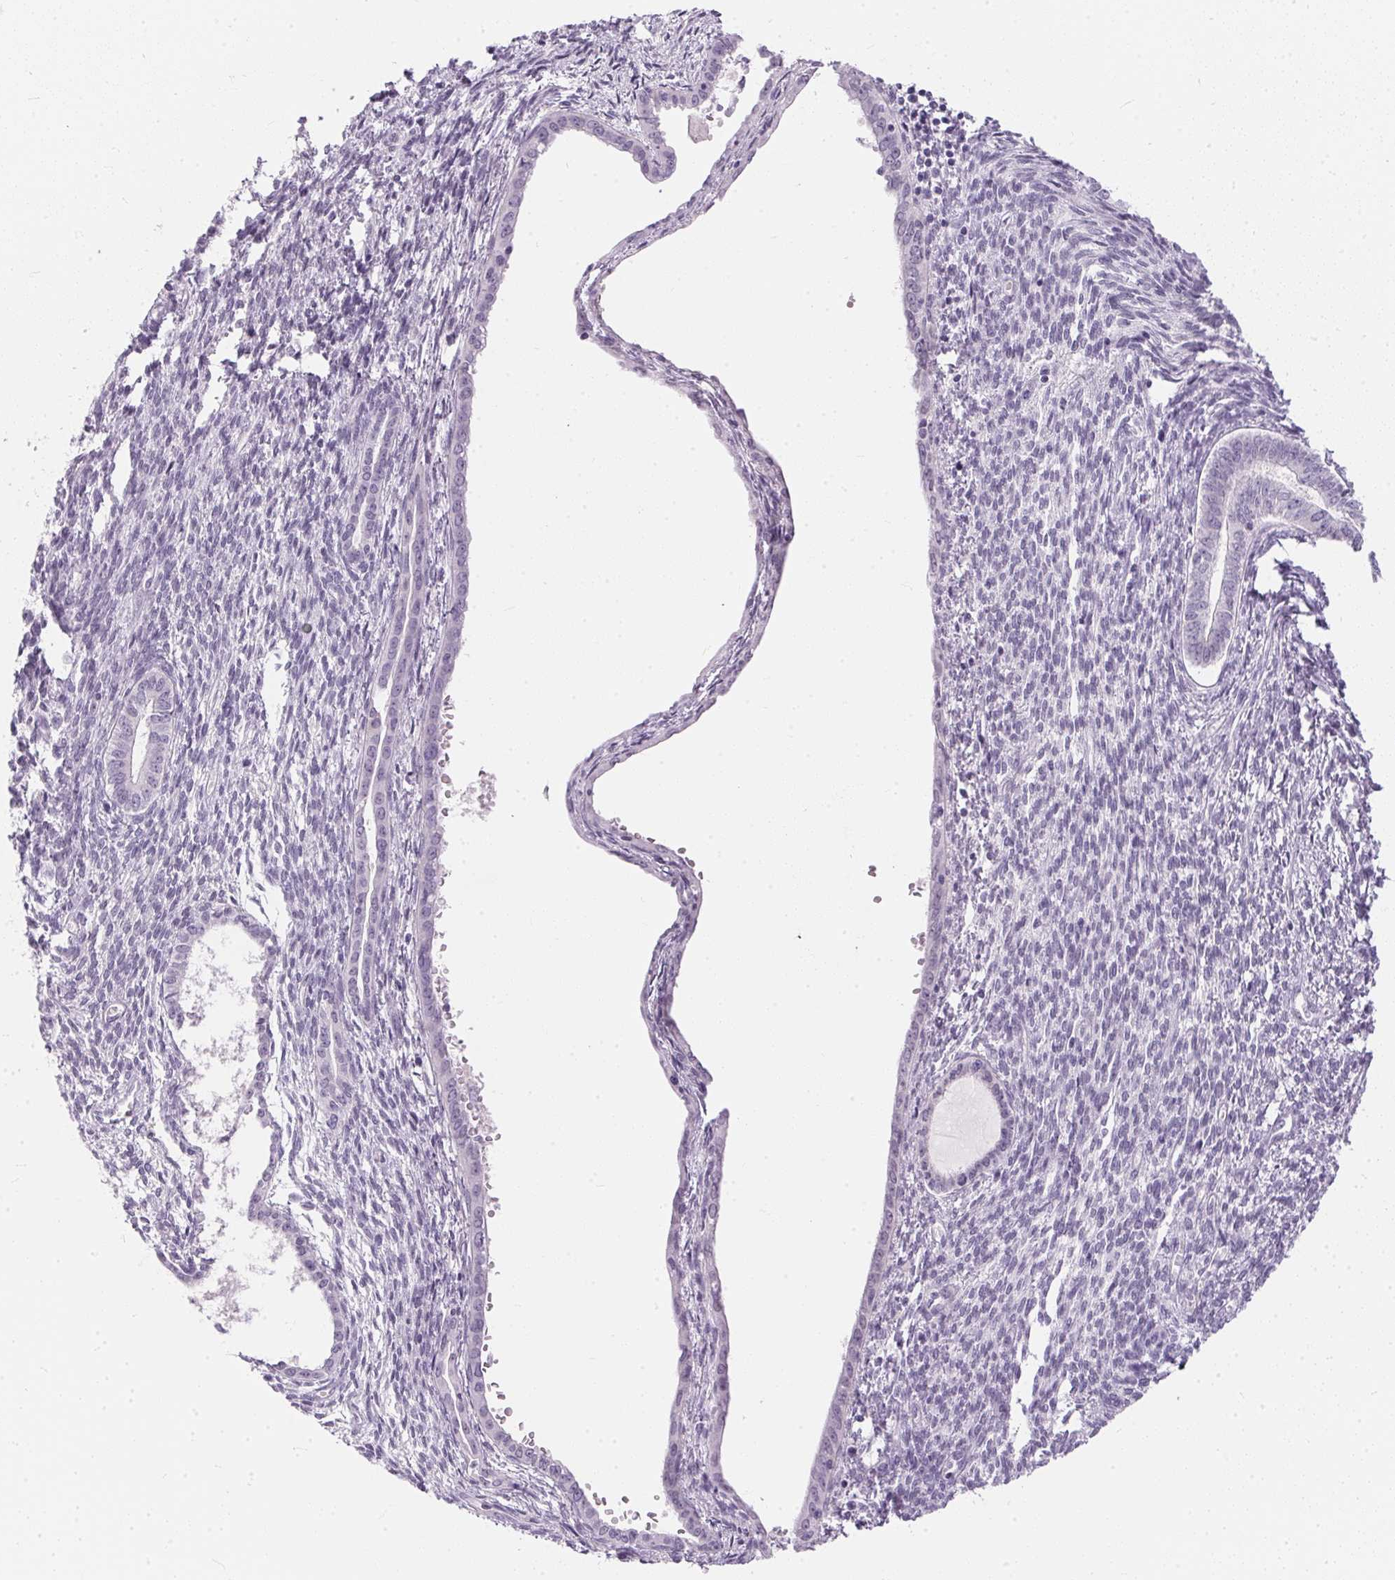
{"staining": {"intensity": "negative", "quantity": "none", "location": "none"}, "tissue": "endometrial cancer", "cell_type": "Tumor cells", "image_type": "cancer", "snomed": [{"axis": "morphology", "description": "Adenocarcinoma, NOS"}, {"axis": "topography", "description": "Endometrium"}], "caption": "Protein analysis of endometrial cancer exhibits no significant staining in tumor cells. The staining is performed using DAB (3,3'-diaminobenzidine) brown chromogen with nuclei counter-stained in using hematoxylin.", "gene": "GBP6", "patient": {"sex": "female", "age": 86}}